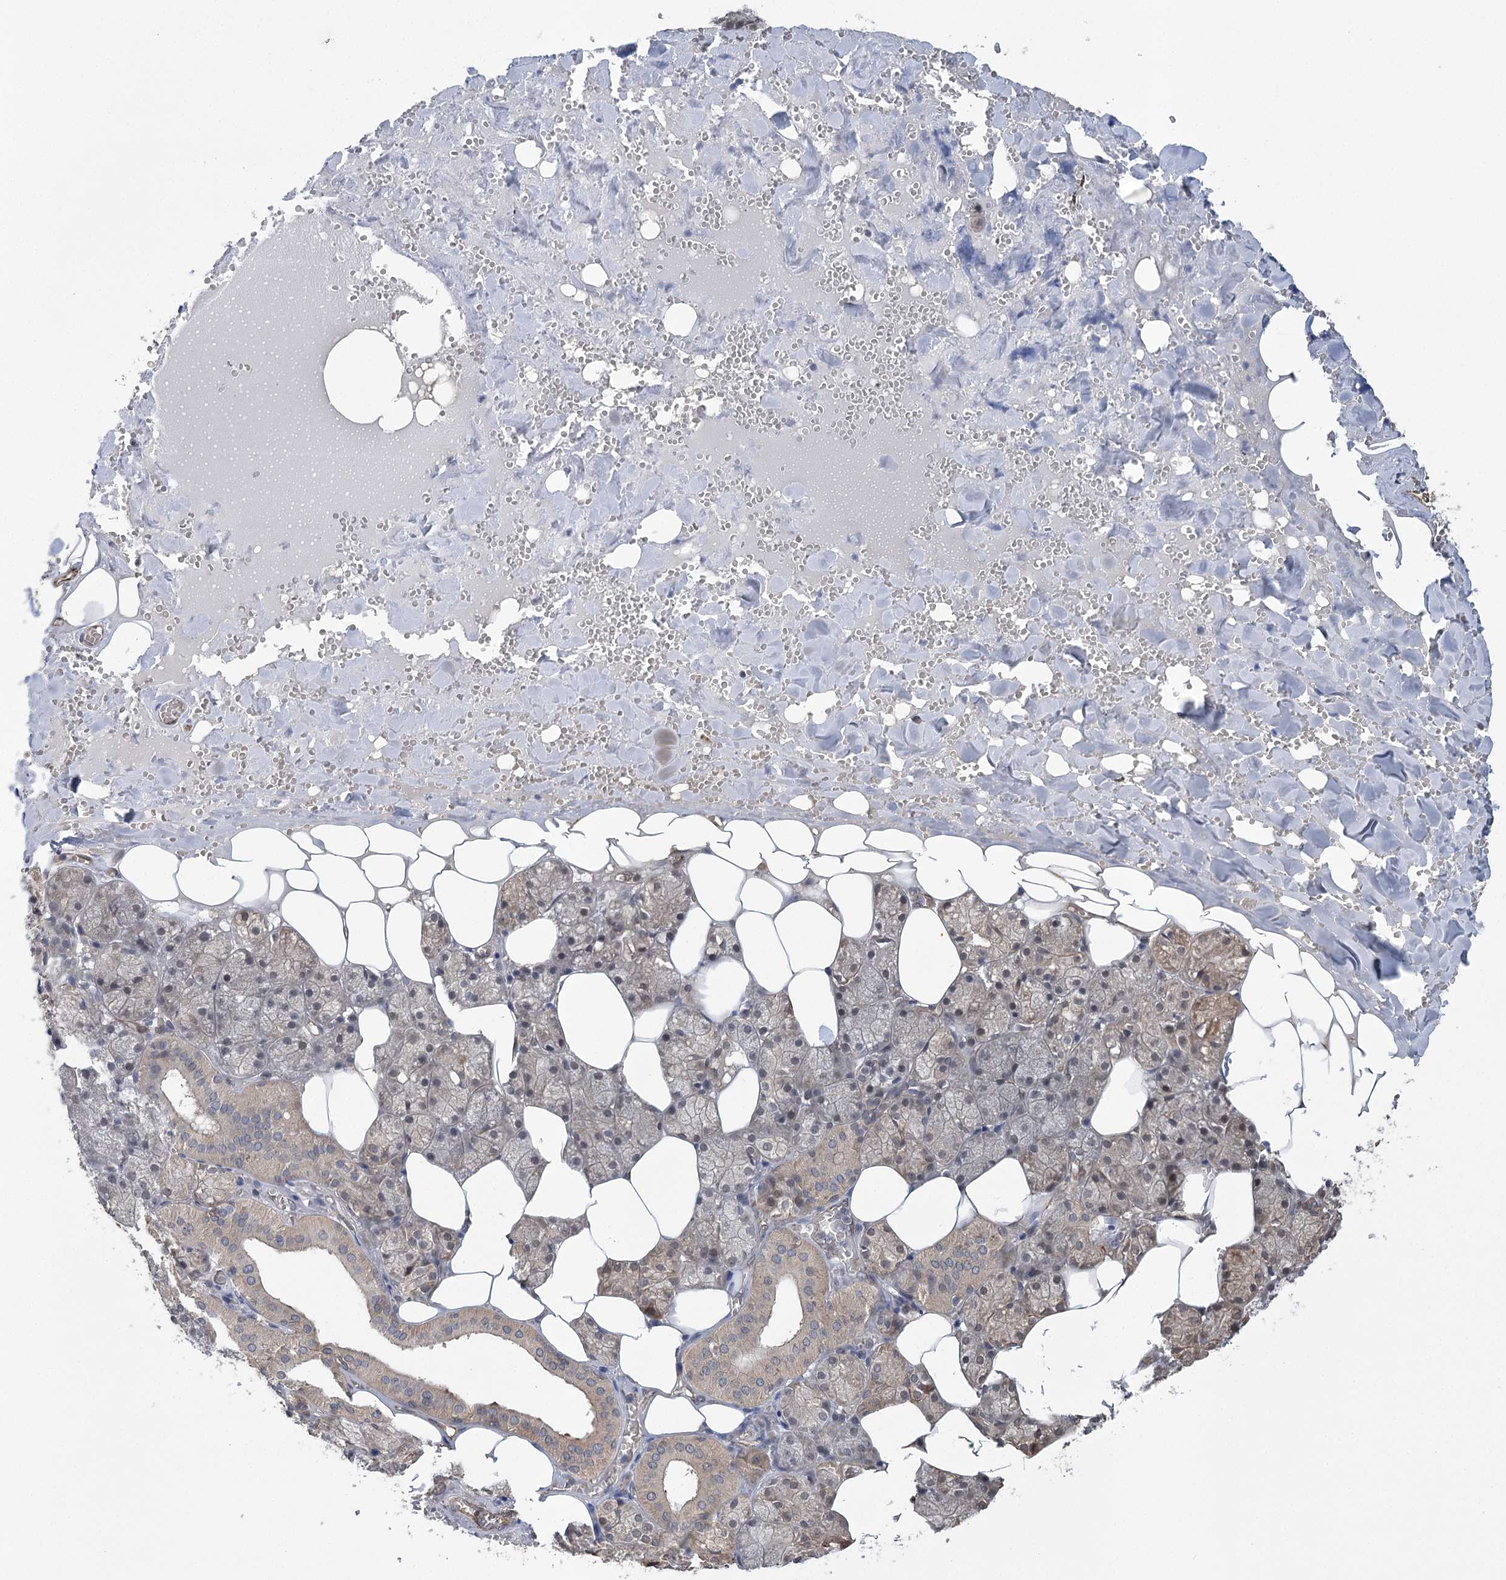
{"staining": {"intensity": "weak", "quantity": "25%-75%", "location": "cytoplasmic/membranous"}, "tissue": "salivary gland", "cell_type": "Glandular cells", "image_type": "normal", "snomed": [{"axis": "morphology", "description": "Normal tissue, NOS"}, {"axis": "topography", "description": "Salivary gland"}], "caption": "This photomicrograph exhibits IHC staining of unremarkable human salivary gland, with low weak cytoplasmic/membranous positivity in approximately 25%-75% of glandular cells.", "gene": "RWDD4", "patient": {"sex": "male", "age": 62}}